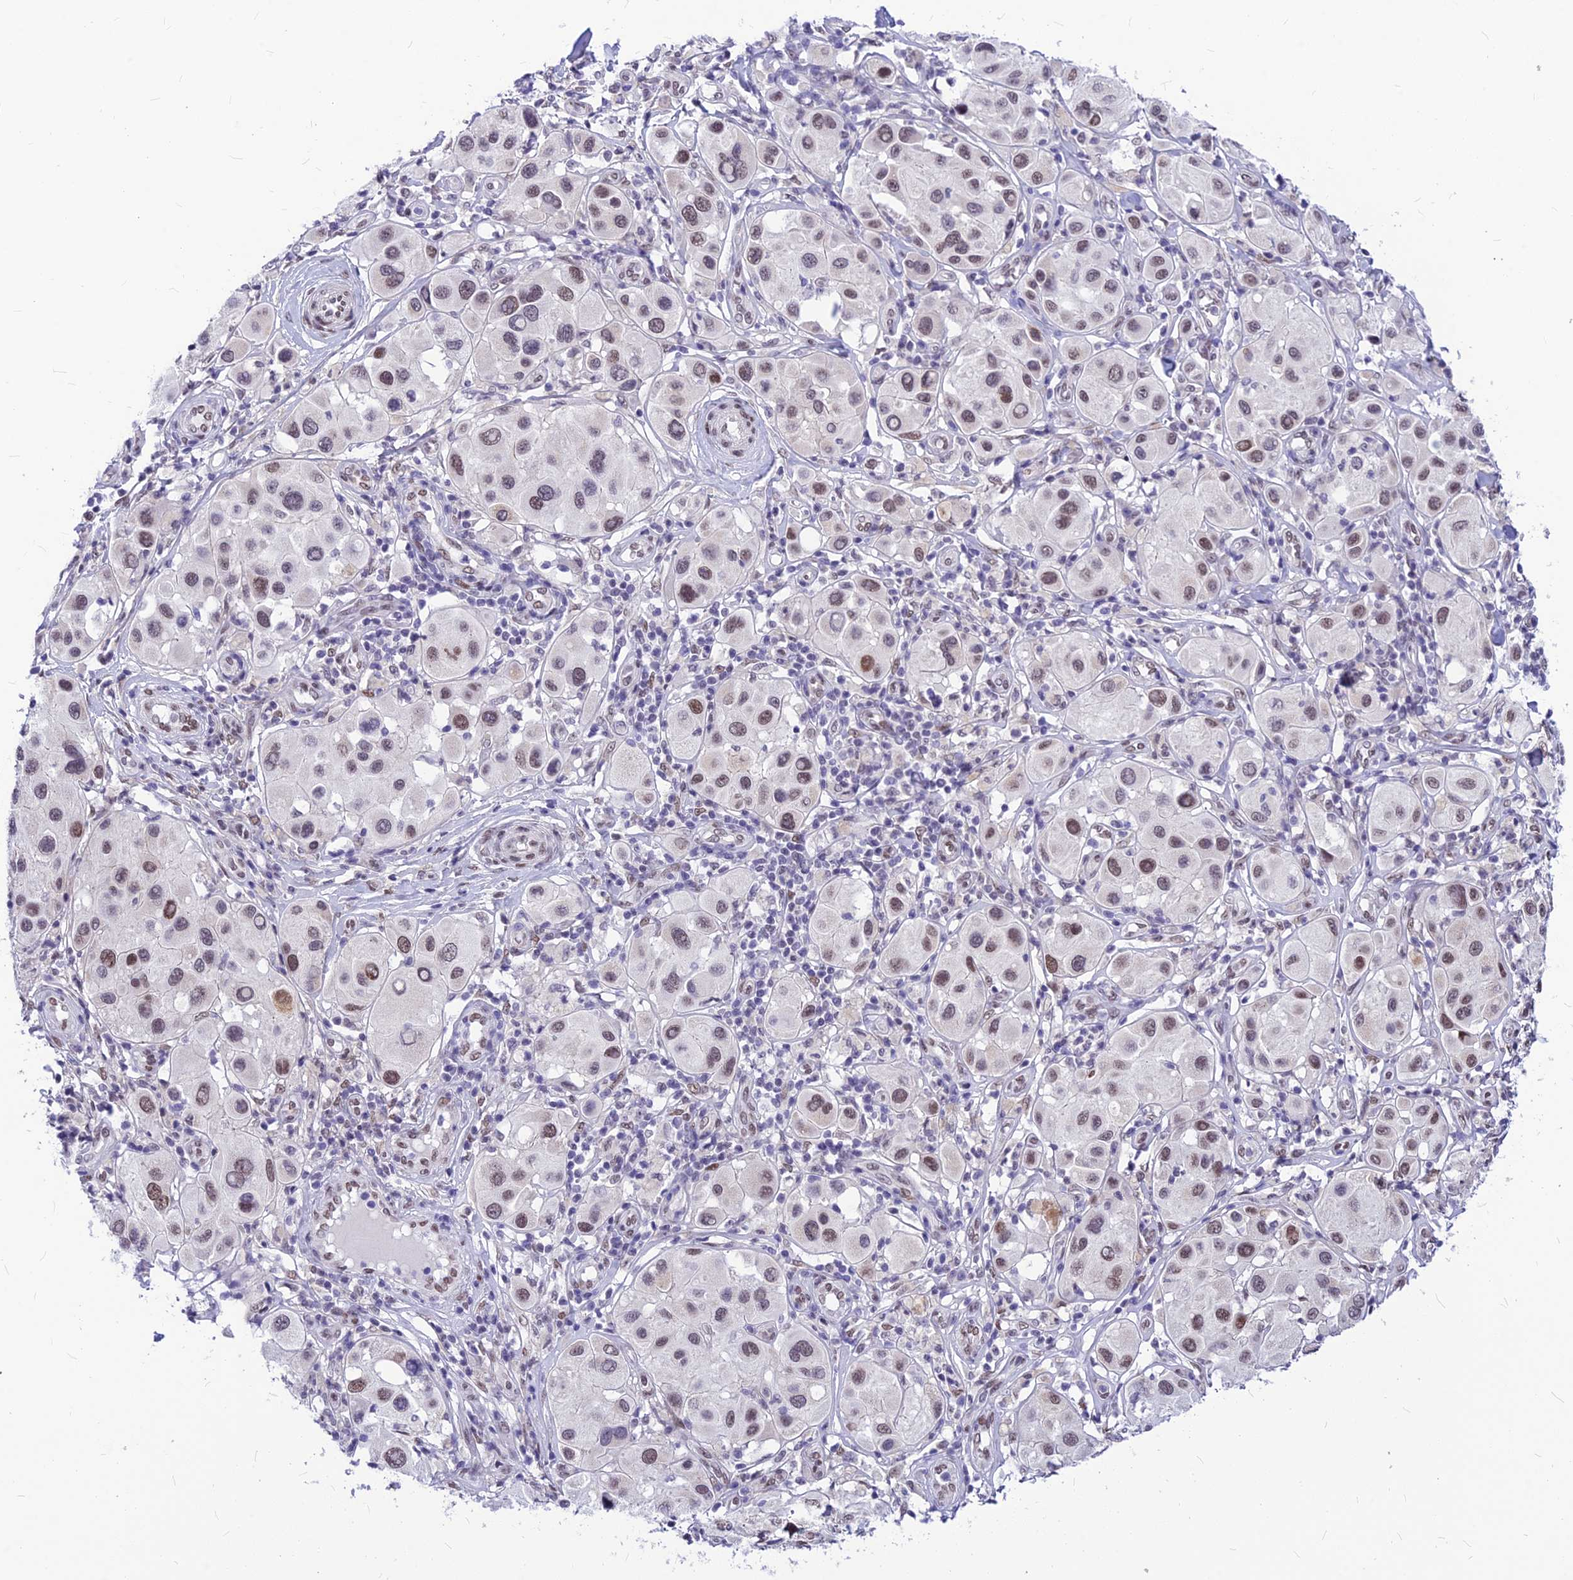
{"staining": {"intensity": "moderate", "quantity": "25%-75%", "location": "nuclear"}, "tissue": "melanoma", "cell_type": "Tumor cells", "image_type": "cancer", "snomed": [{"axis": "morphology", "description": "Malignant melanoma, Metastatic site"}, {"axis": "topography", "description": "Skin"}], "caption": "DAB (3,3'-diaminobenzidine) immunohistochemical staining of human melanoma displays moderate nuclear protein expression in approximately 25%-75% of tumor cells. (Stains: DAB in brown, nuclei in blue, Microscopy: brightfield microscopy at high magnification).", "gene": "KCTD13", "patient": {"sex": "male", "age": 41}}